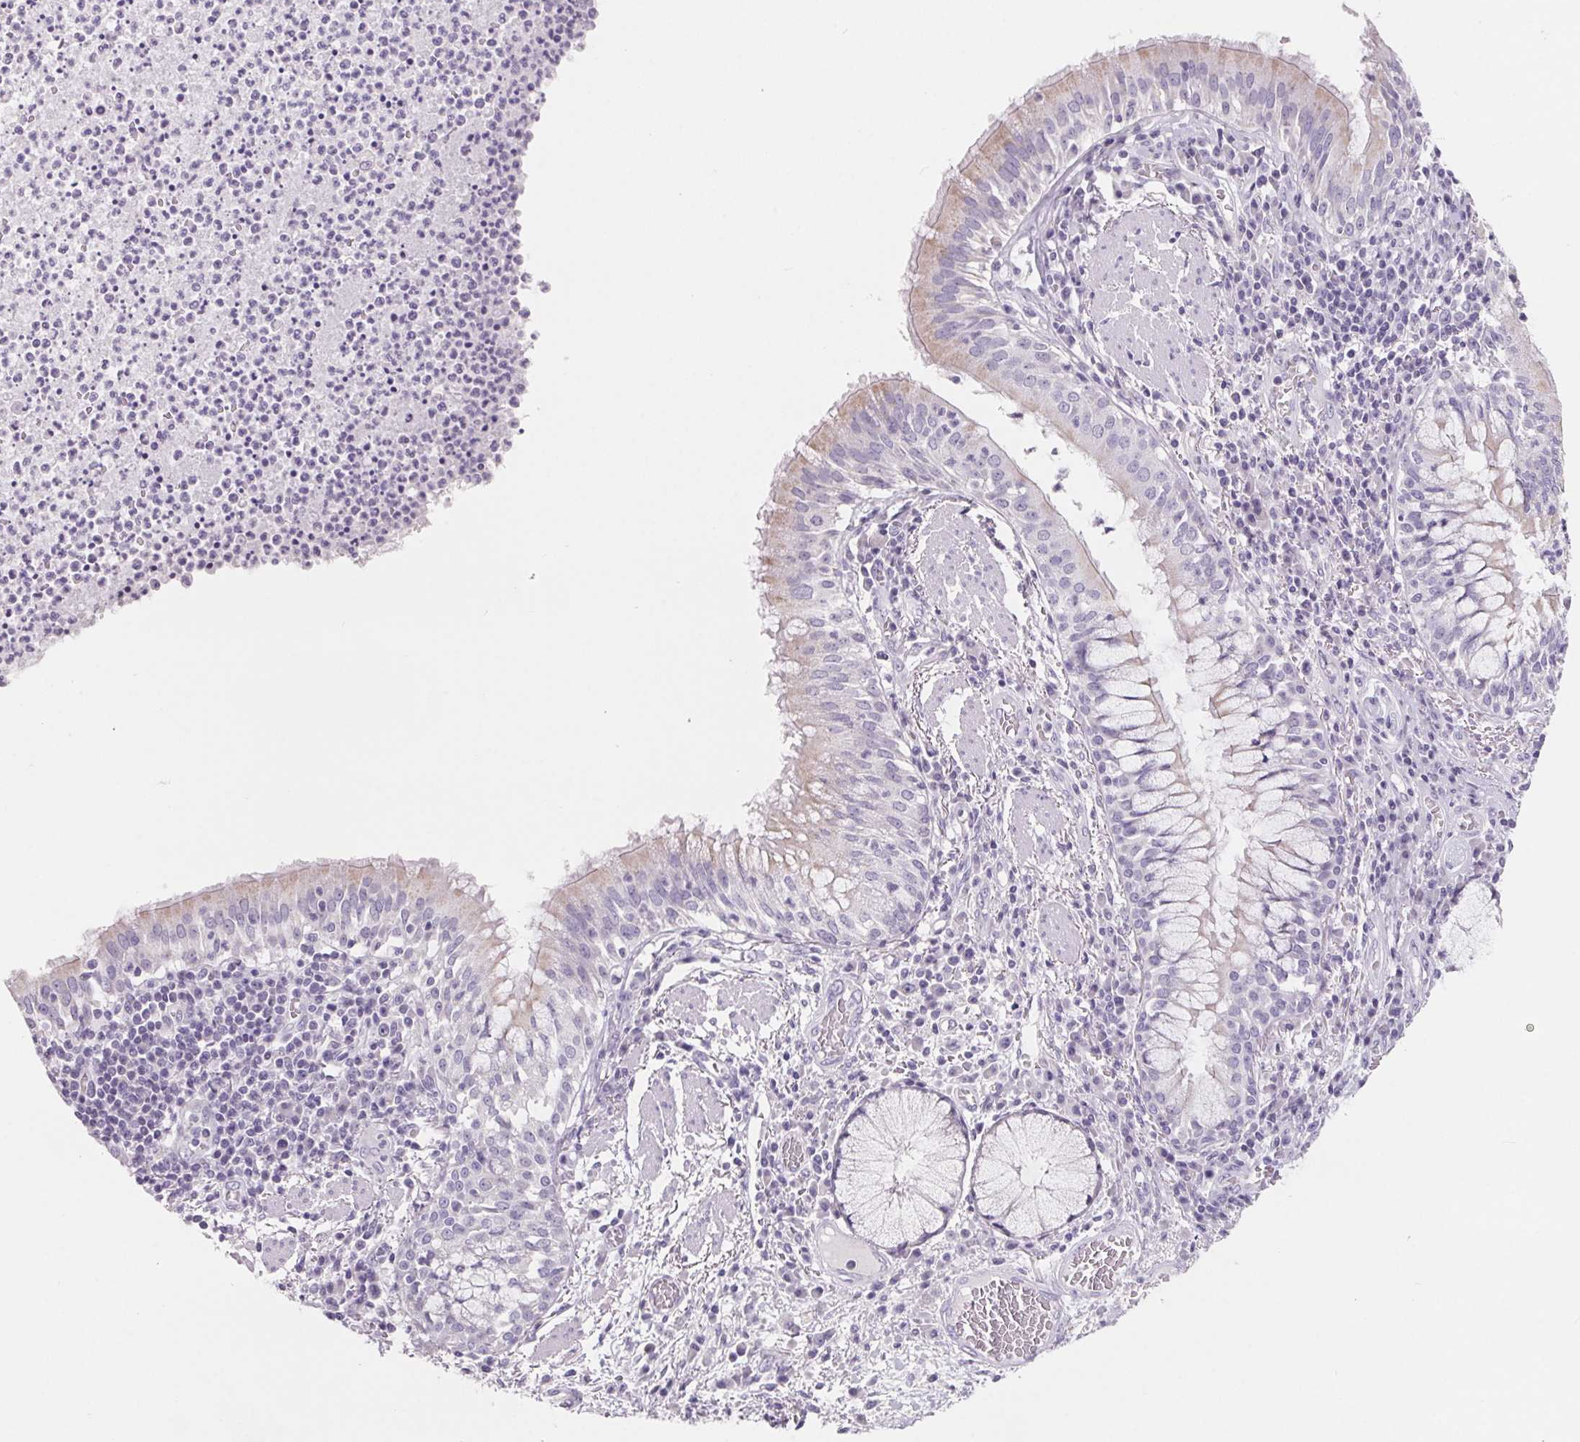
{"staining": {"intensity": "weak", "quantity": "25%-75%", "location": "cytoplasmic/membranous"}, "tissue": "bronchus", "cell_type": "Respiratory epithelial cells", "image_type": "normal", "snomed": [{"axis": "morphology", "description": "Normal tissue, NOS"}, {"axis": "topography", "description": "Lymph node"}, {"axis": "topography", "description": "Bronchus"}], "caption": "Immunohistochemistry (IHC) (DAB (3,3'-diaminobenzidine)) staining of unremarkable human bronchus exhibits weak cytoplasmic/membranous protein positivity in approximately 25%-75% of respiratory epithelial cells. The staining is performed using DAB brown chromogen to label protein expression. The nuclei are counter-stained blue using hematoxylin.", "gene": "FDX1", "patient": {"sex": "male", "age": 56}}